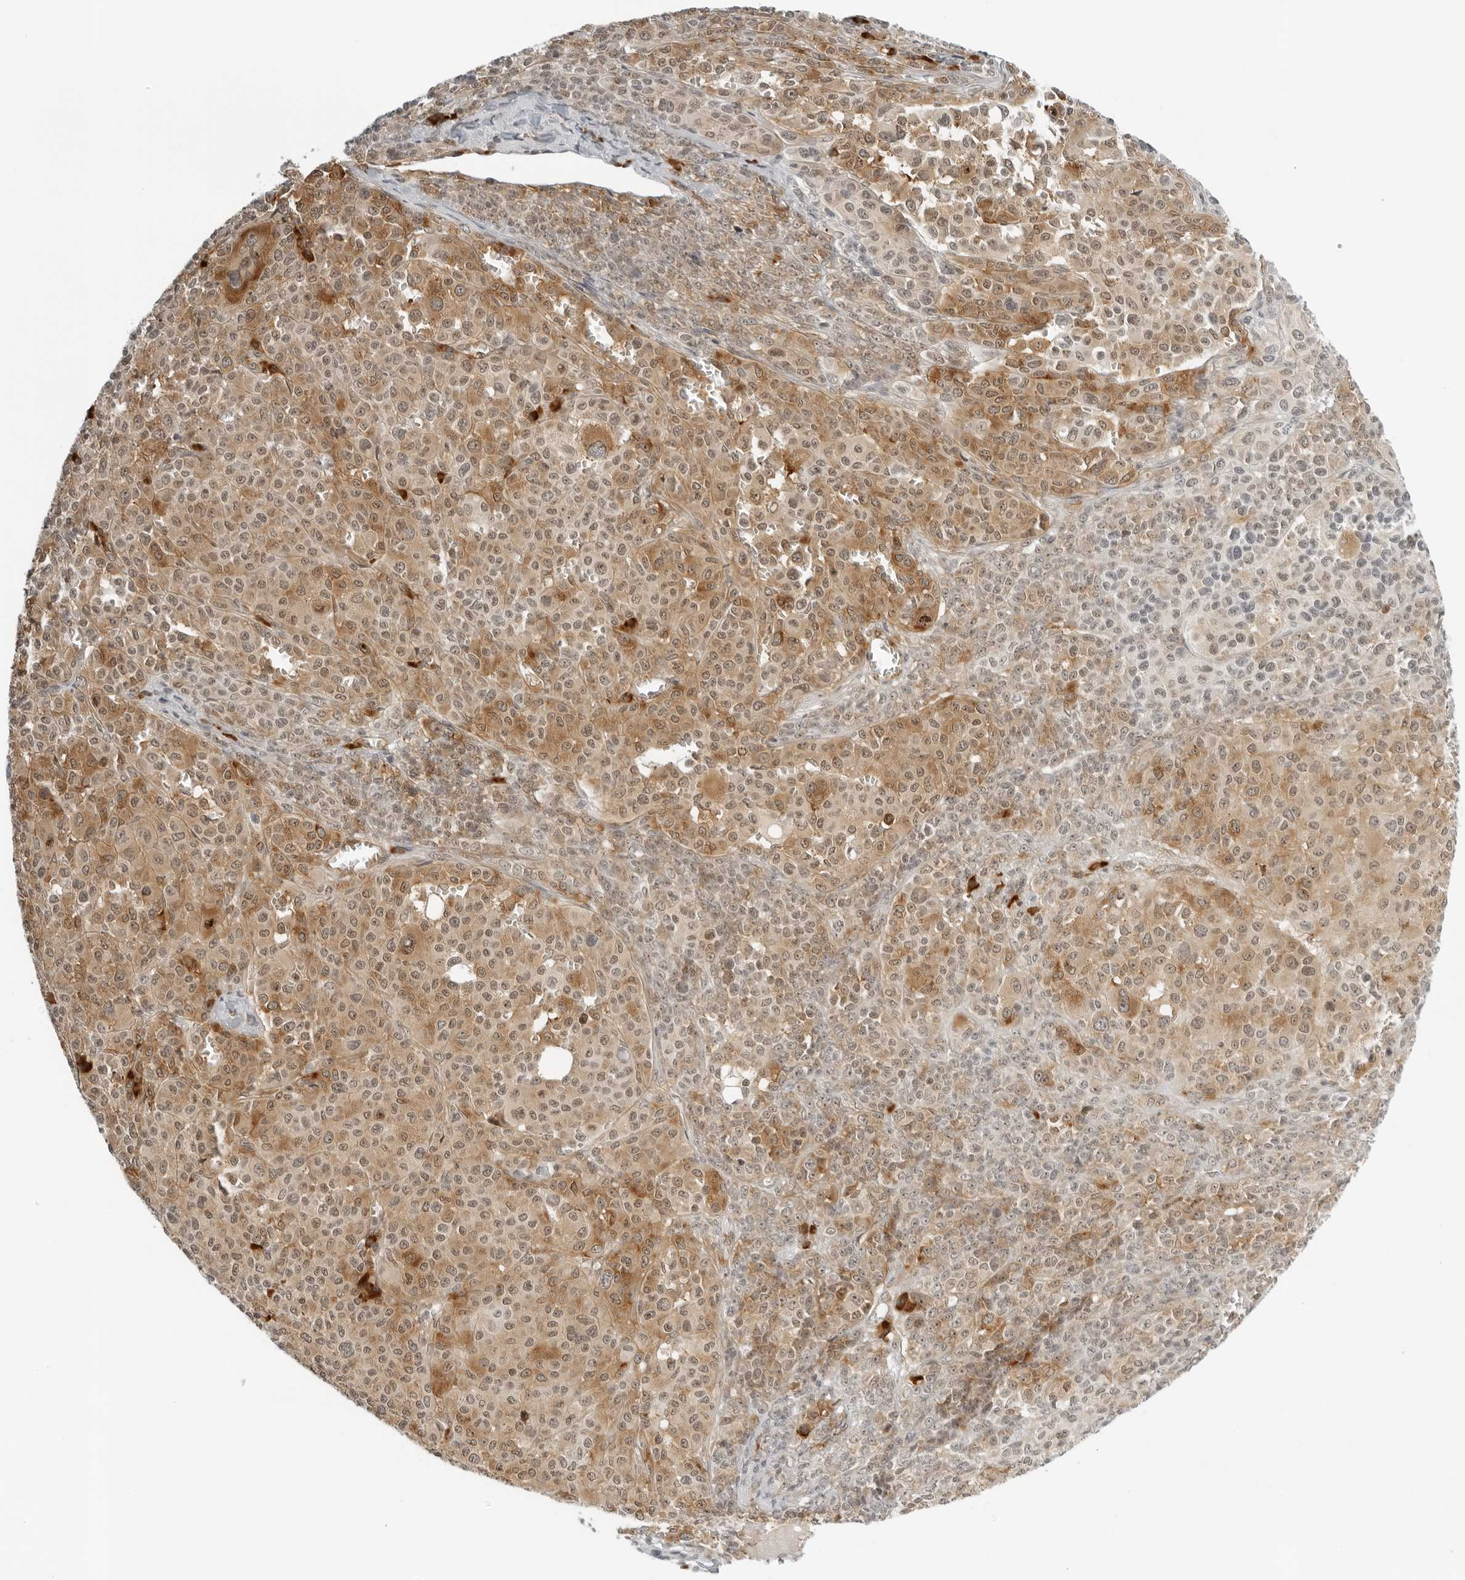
{"staining": {"intensity": "moderate", "quantity": ">75%", "location": "cytoplasmic/membranous,nuclear"}, "tissue": "melanoma", "cell_type": "Tumor cells", "image_type": "cancer", "snomed": [{"axis": "morphology", "description": "Malignant melanoma, Metastatic site"}, {"axis": "topography", "description": "Skin"}], "caption": "Protein staining demonstrates moderate cytoplasmic/membranous and nuclear expression in about >75% of tumor cells in melanoma. (DAB (3,3'-diaminobenzidine) IHC, brown staining for protein, blue staining for nuclei).", "gene": "EIF4G1", "patient": {"sex": "female", "age": 74}}